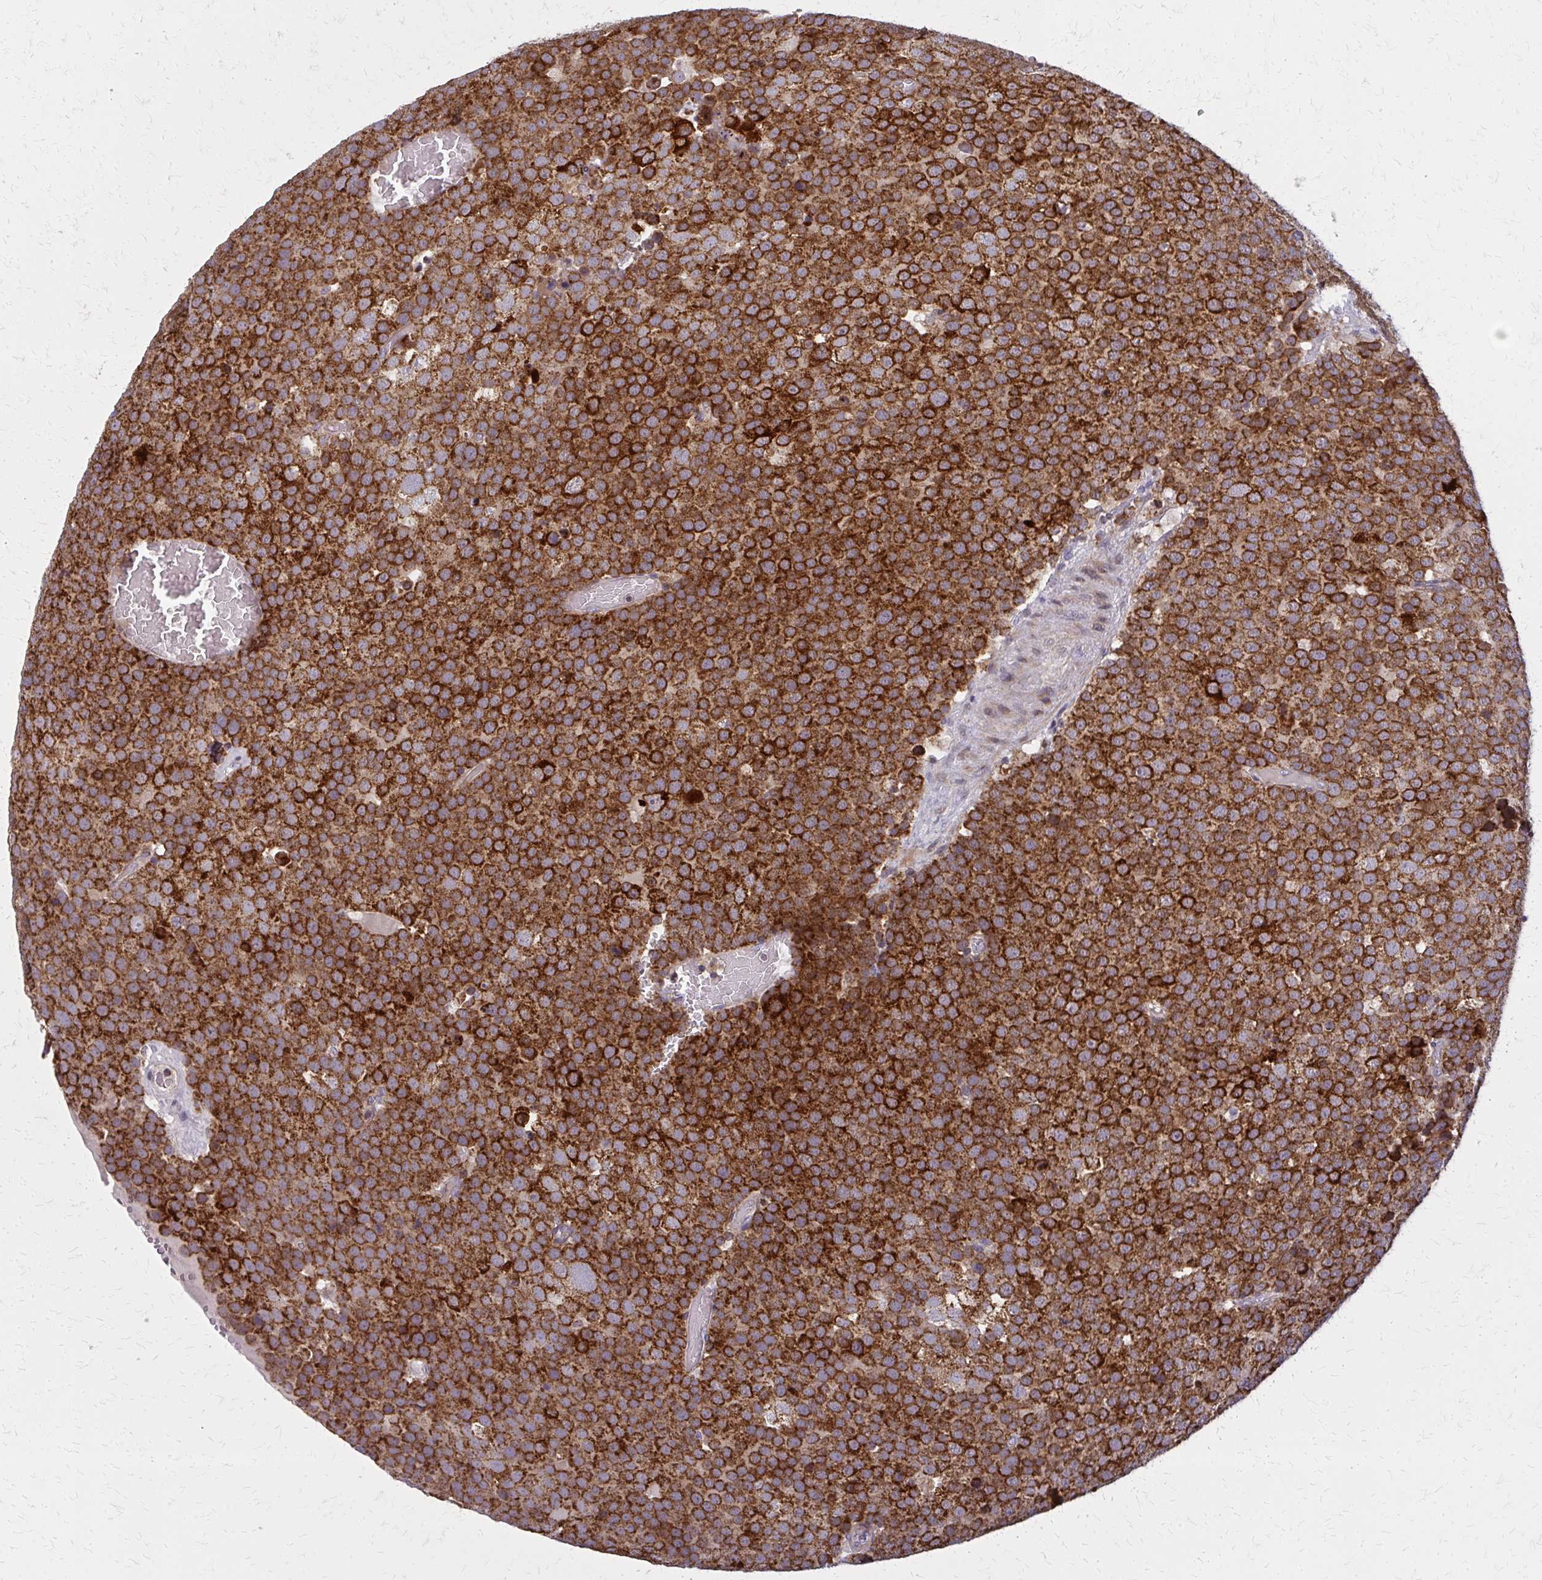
{"staining": {"intensity": "strong", "quantity": ">75%", "location": "cytoplasmic/membranous"}, "tissue": "testis cancer", "cell_type": "Tumor cells", "image_type": "cancer", "snomed": [{"axis": "morphology", "description": "Seminoma, NOS"}, {"axis": "topography", "description": "Testis"}], "caption": "High-power microscopy captured an IHC image of seminoma (testis), revealing strong cytoplasmic/membranous staining in about >75% of tumor cells. The protein is shown in brown color, while the nuclei are stained blue.", "gene": "MCCC1", "patient": {"sex": "male", "age": 71}}